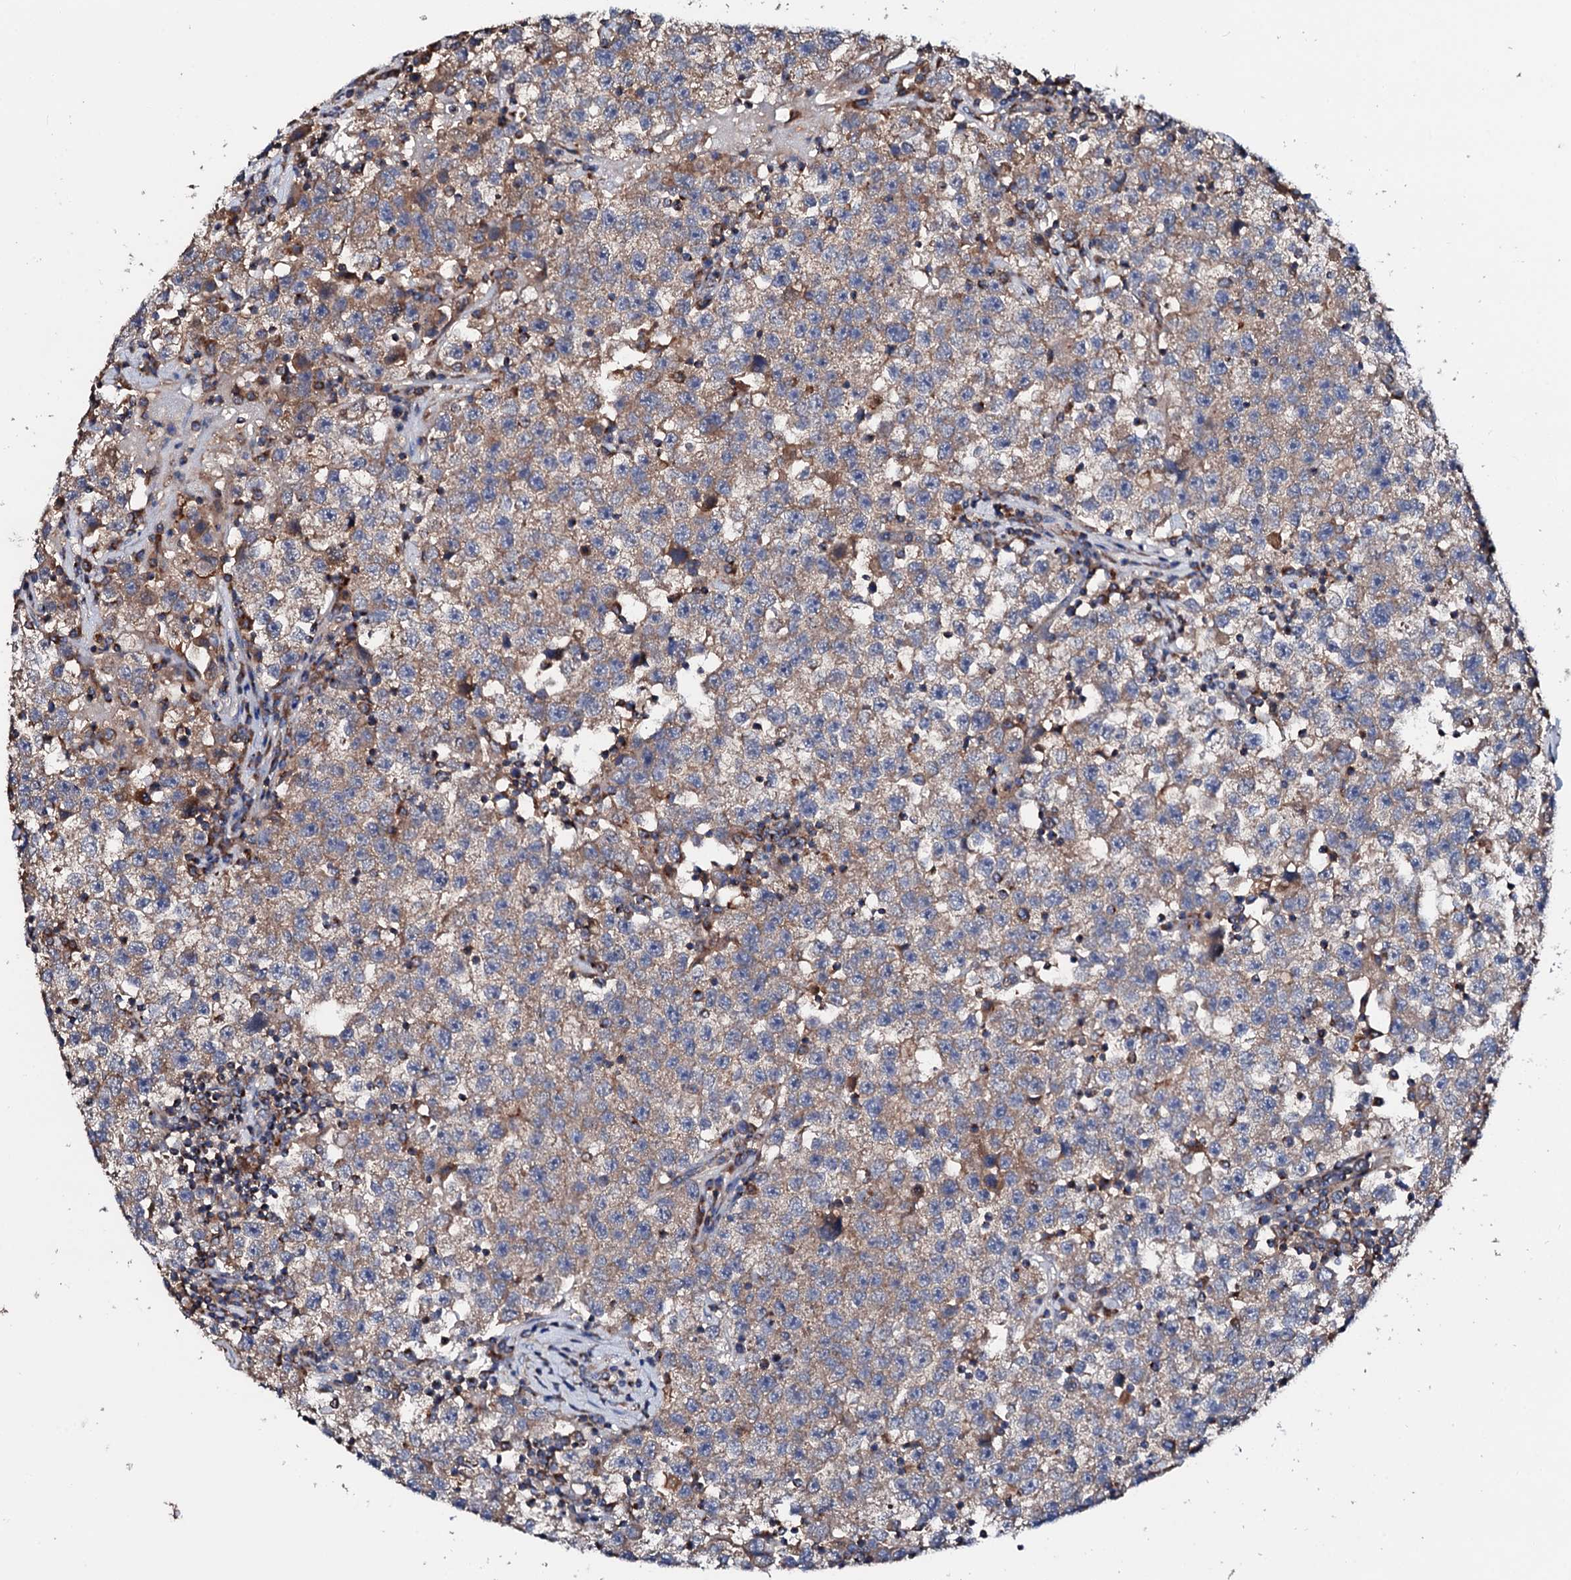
{"staining": {"intensity": "weak", "quantity": ">75%", "location": "cytoplasmic/membranous"}, "tissue": "testis cancer", "cell_type": "Tumor cells", "image_type": "cancer", "snomed": [{"axis": "morphology", "description": "Seminoma, NOS"}, {"axis": "topography", "description": "Testis"}], "caption": "Testis cancer (seminoma) stained with a protein marker displays weak staining in tumor cells.", "gene": "ST3GAL1", "patient": {"sex": "male", "age": 22}}